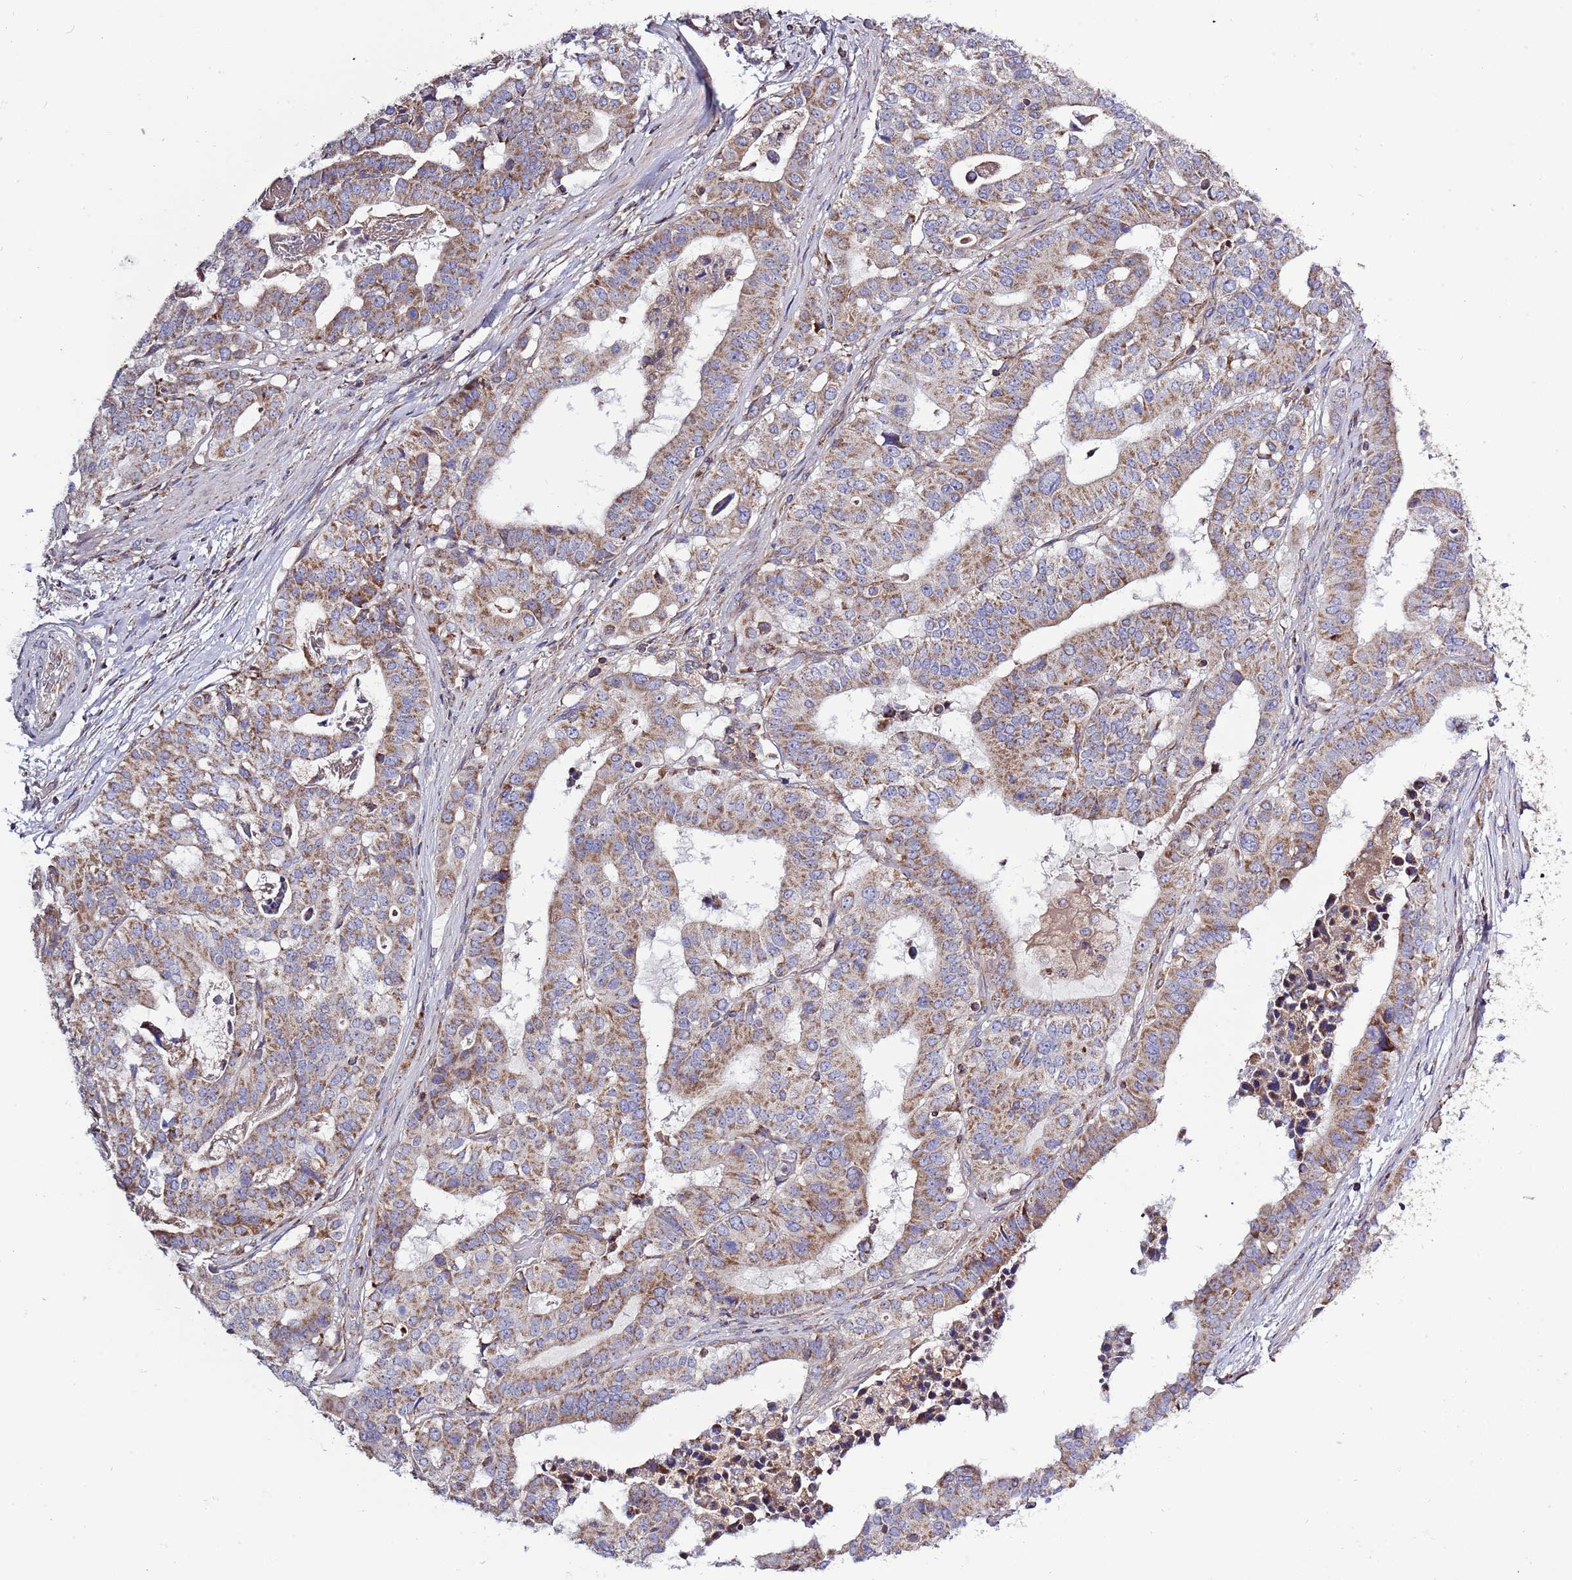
{"staining": {"intensity": "moderate", "quantity": ">75%", "location": "cytoplasmic/membranous"}, "tissue": "stomach cancer", "cell_type": "Tumor cells", "image_type": "cancer", "snomed": [{"axis": "morphology", "description": "Adenocarcinoma, NOS"}, {"axis": "topography", "description": "Stomach"}], "caption": "A medium amount of moderate cytoplasmic/membranous staining is present in about >75% of tumor cells in stomach adenocarcinoma tissue.", "gene": "IRS4", "patient": {"sex": "male", "age": 48}}